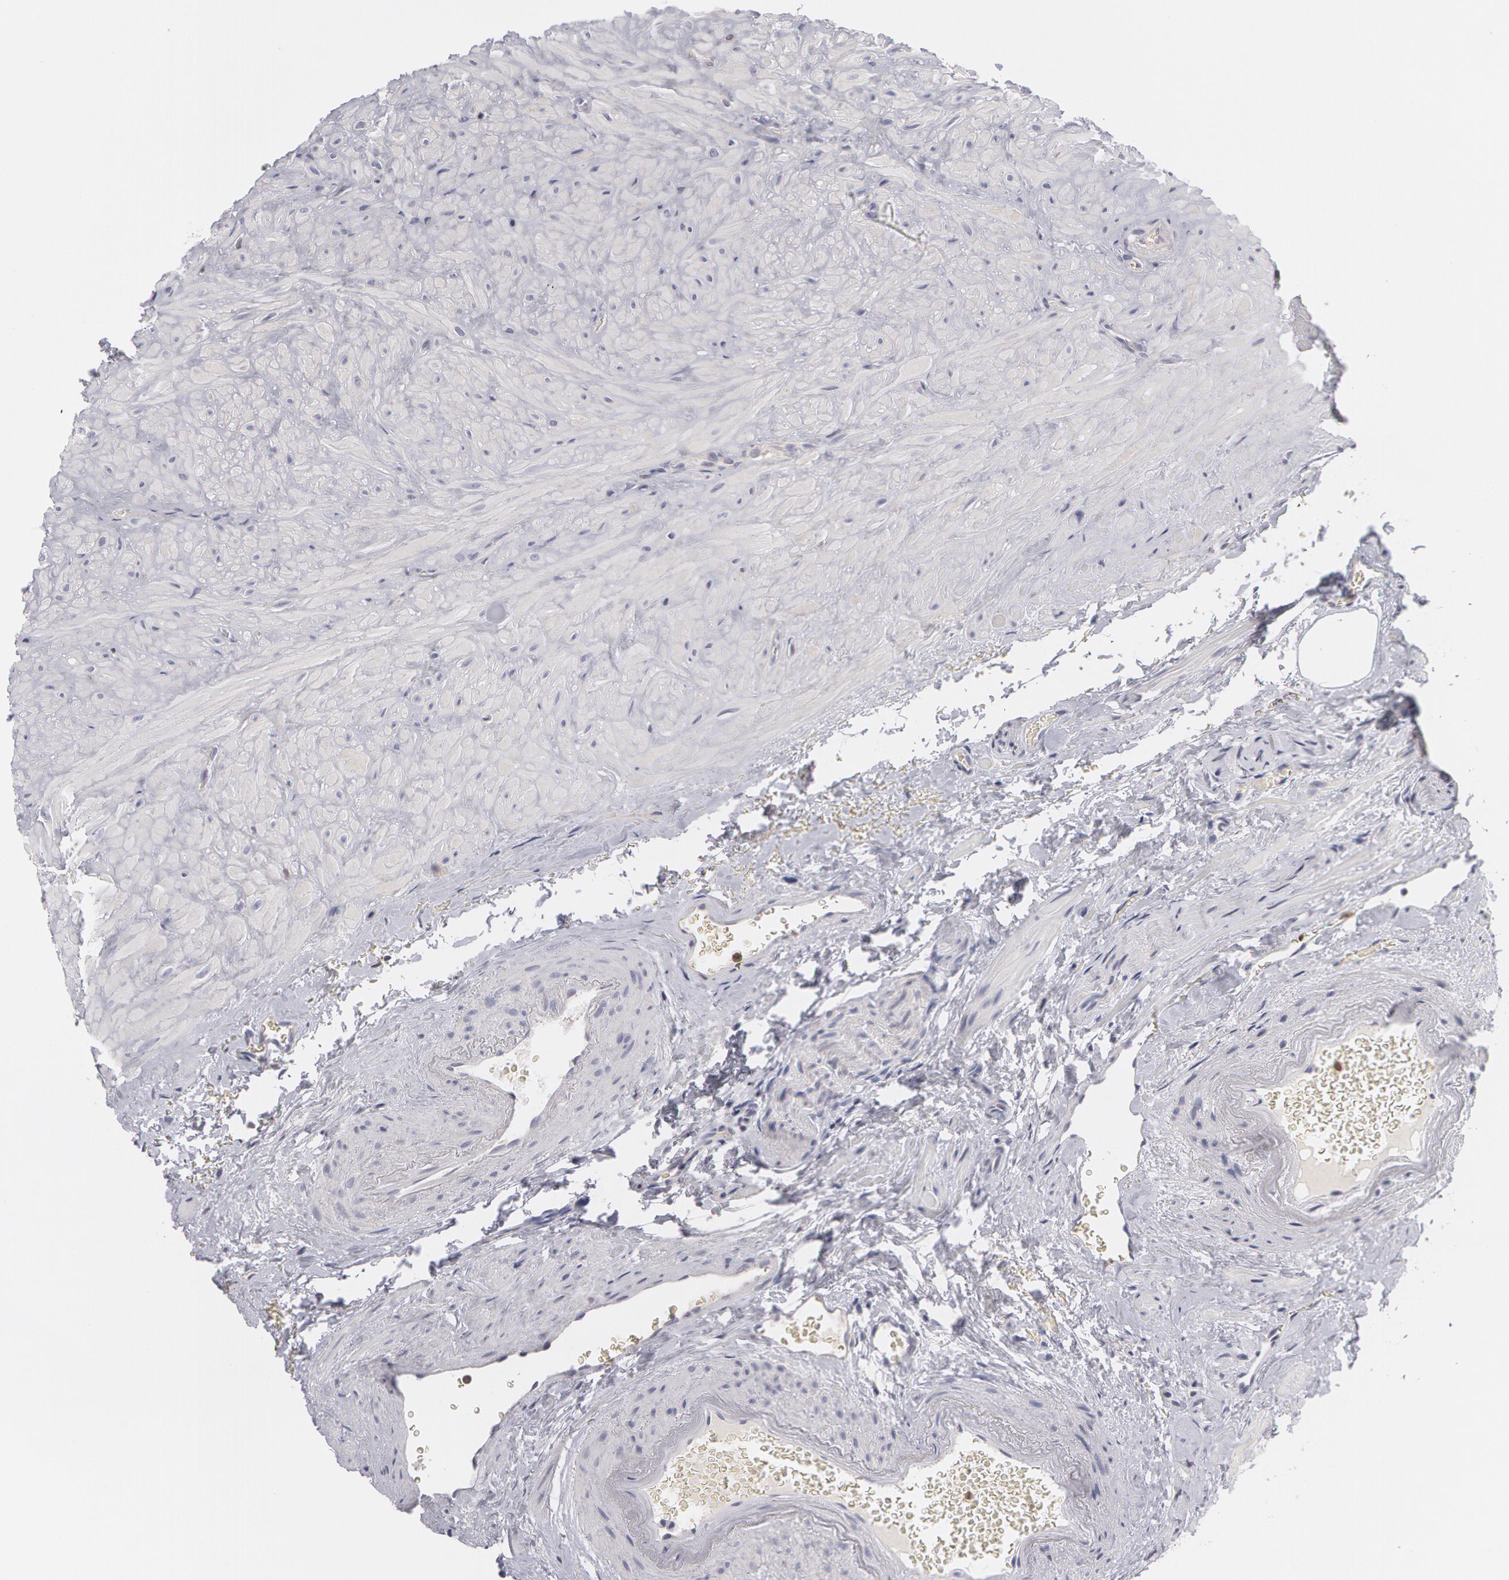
{"staining": {"intensity": "weak", "quantity": ">75%", "location": "cytoplasmic/membranous"}, "tissue": "seminal vesicle", "cell_type": "Glandular cells", "image_type": "normal", "snomed": [{"axis": "morphology", "description": "Normal tissue, NOS"}, {"axis": "topography", "description": "Seminal veicle"}], "caption": "A brown stain labels weak cytoplasmic/membranous staining of a protein in glandular cells of unremarkable human seminal vesicle.", "gene": "CAT", "patient": {"sex": "male", "age": 69}}